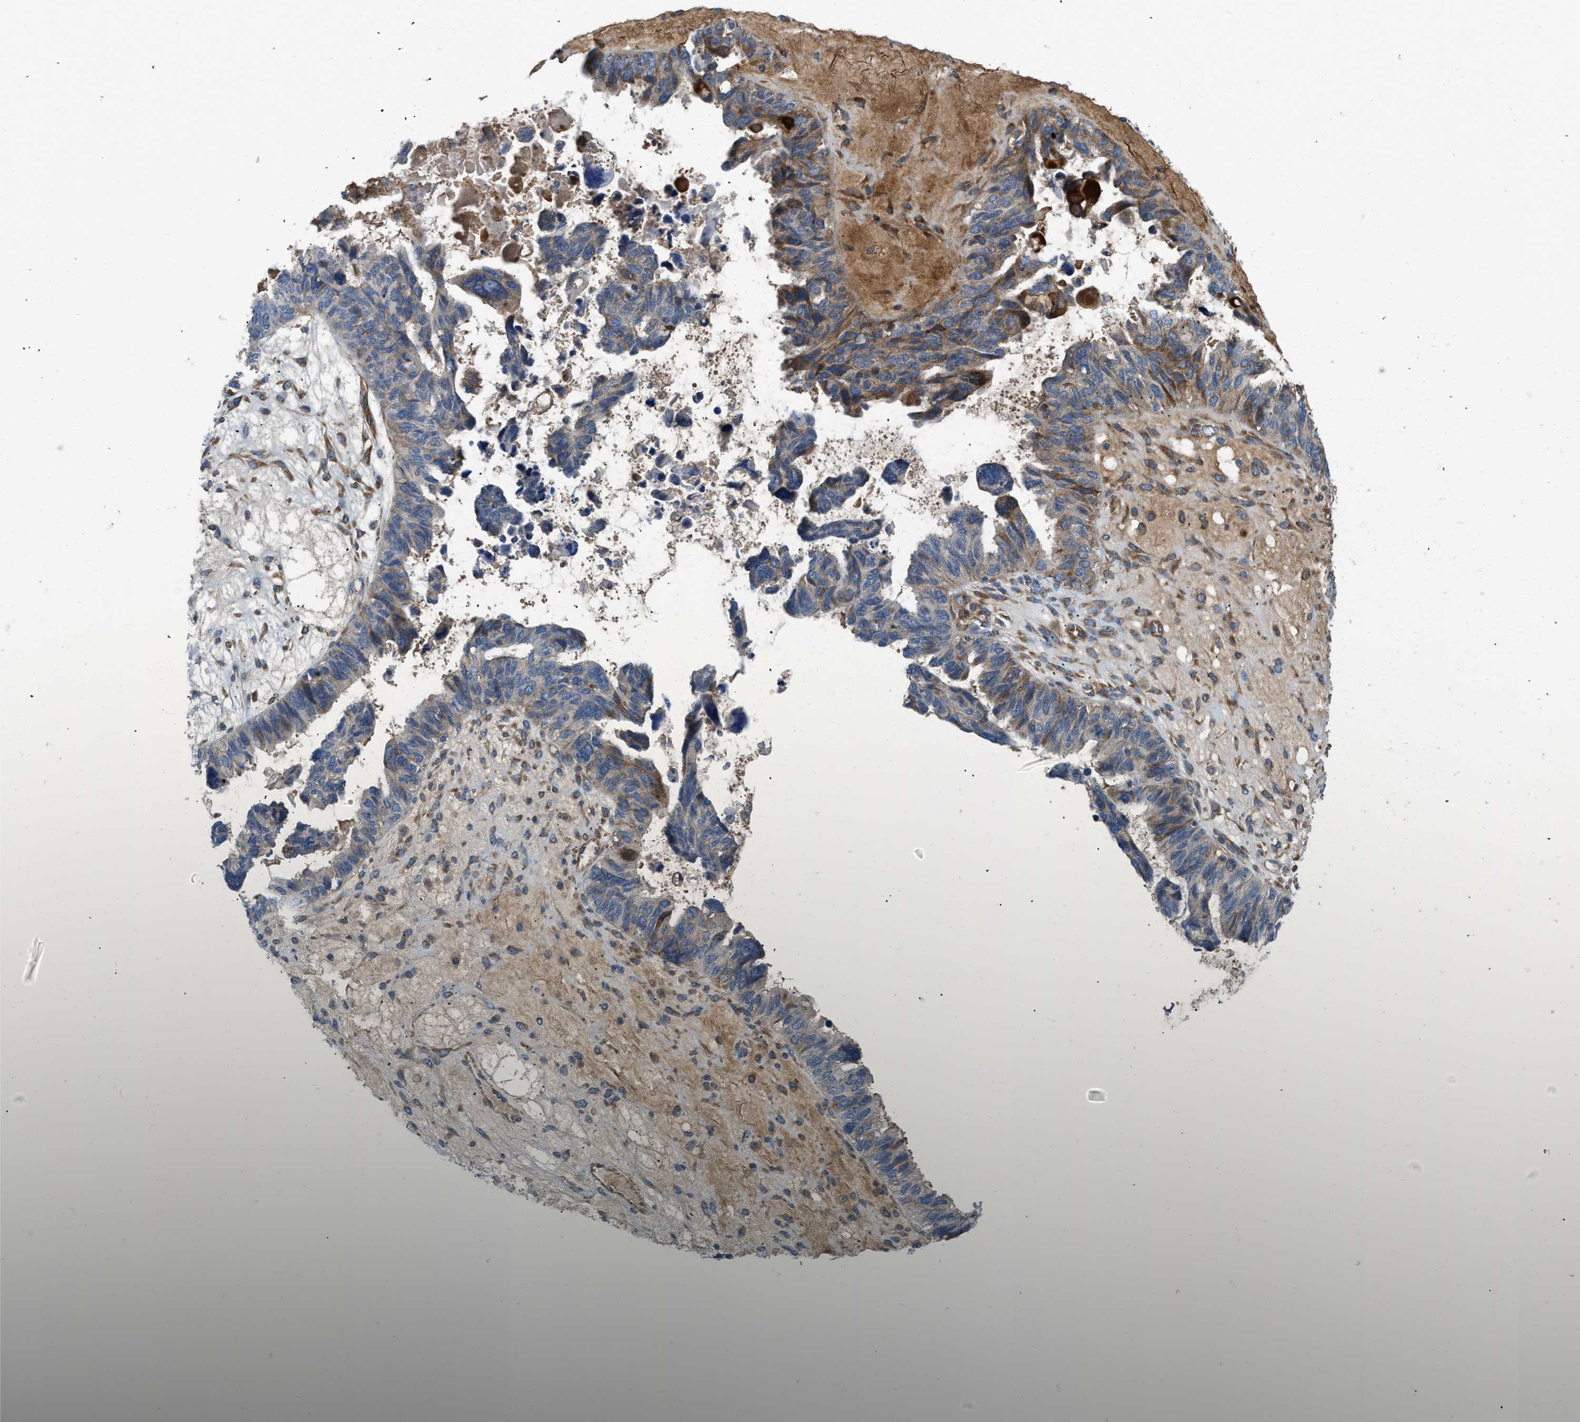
{"staining": {"intensity": "moderate", "quantity": "25%-75%", "location": "cytoplasmic/membranous"}, "tissue": "ovarian cancer", "cell_type": "Tumor cells", "image_type": "cancer", "snomed": [{"axis": "morphology", "description": "Cystadenocarcinoma, serous, NOS"}, {"axis": "topography", "description": "Ovary"}], "caption": "High-magnification brightfield microscopy of ovarian cancer stained with DAB (brown) and counterstained with hematoxylin (blue). tumor cells exhibit moderate cytoplasmic/membranous staining is seen in approximately25%-75% of cells.", "gene": "BMPR1A", "patient": {"sex": "female", "age": 79}}